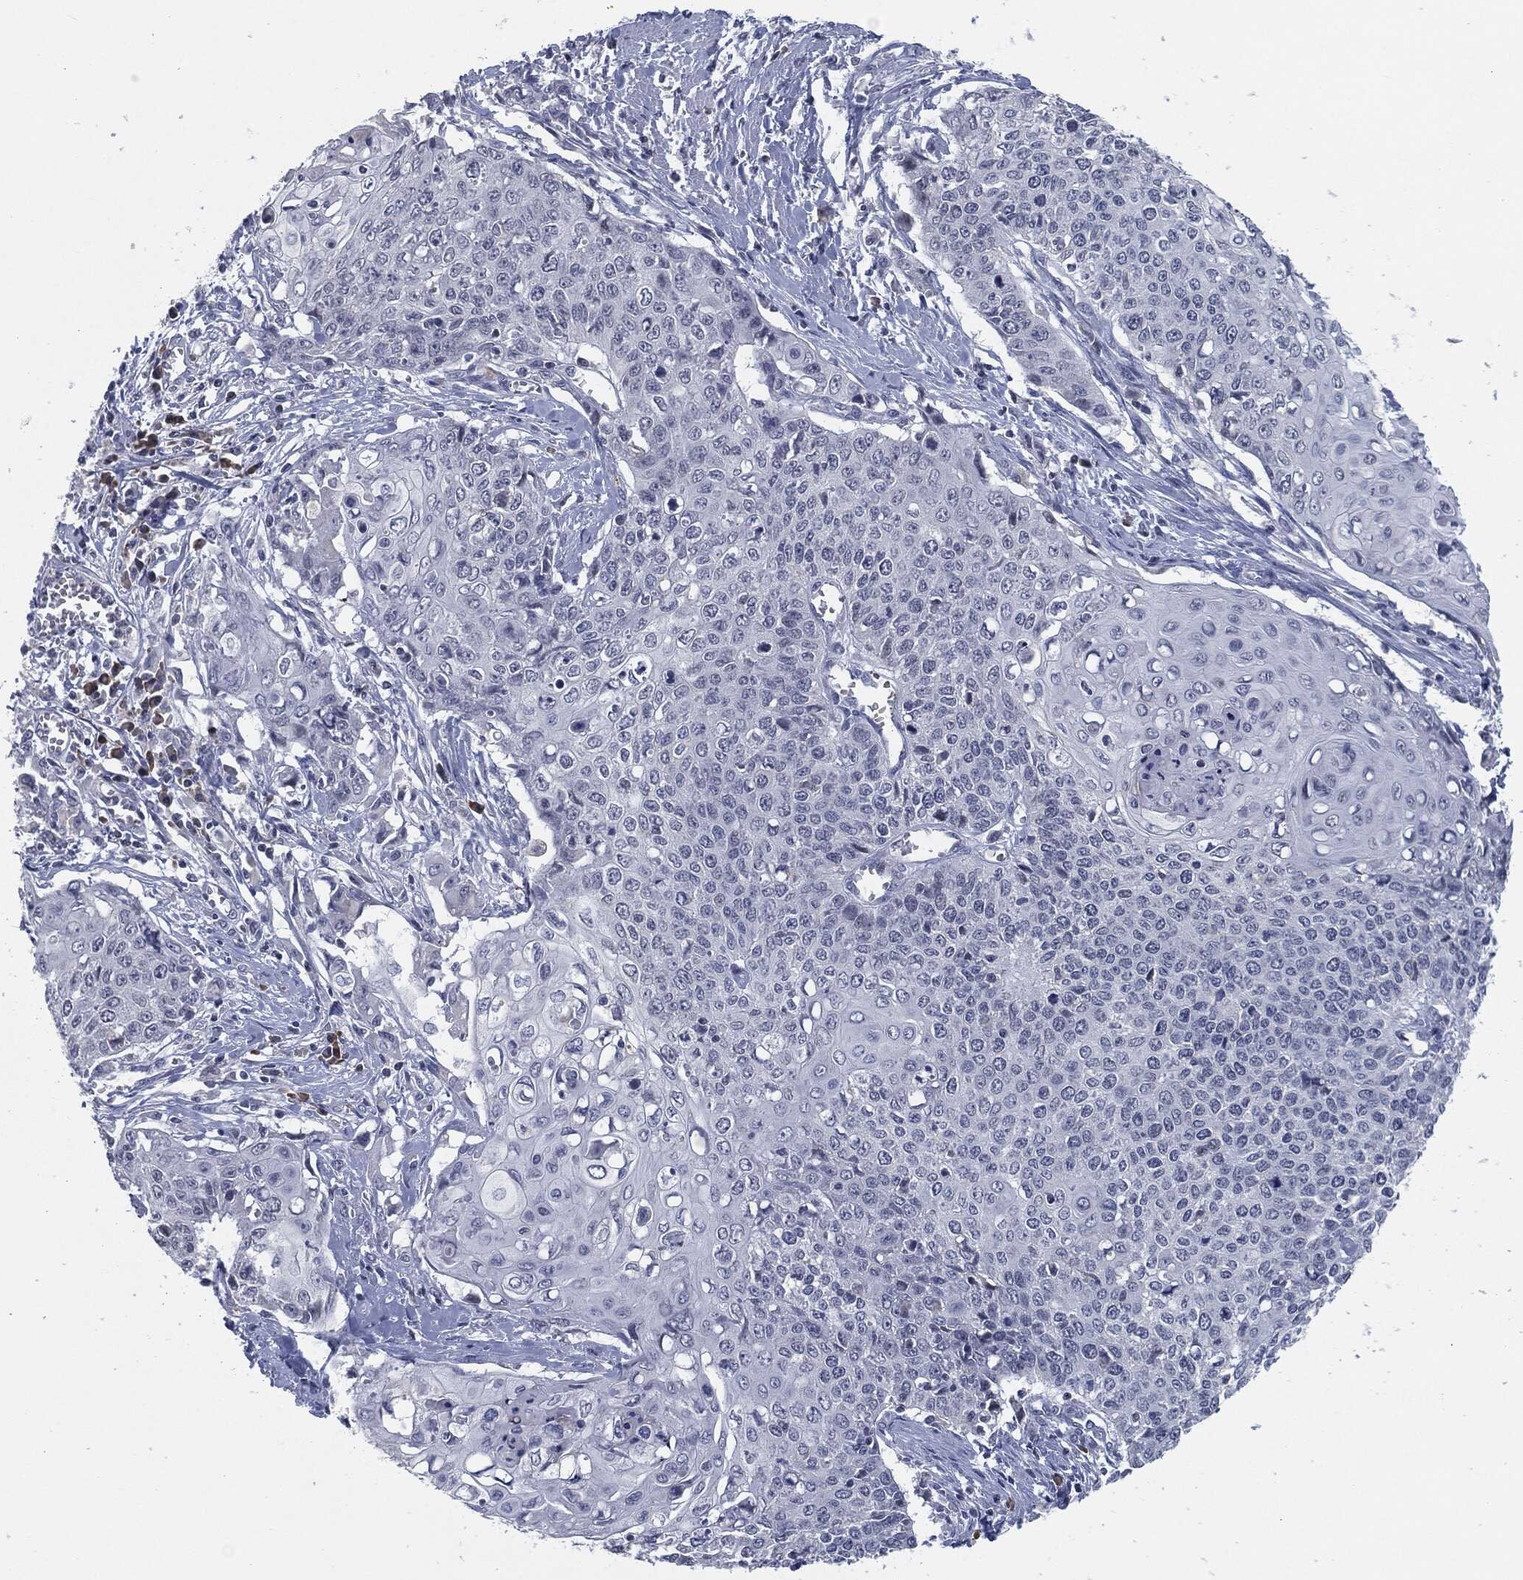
{"staining": {"intensity": "negative", "quantity": "none", "location": "none"}, "tissue": "cervical cancer", "cell_type": "Tumor cells", "image_type": "cancer", "snomed": [{"axis": "morphology", "description": "Squamous cell carcinoma, NOS"}, {"axis": "topography", "description": "Cervix"}], "caption": "High magnification brightfield microscopy of cervical cancer stained with DAB (brown) and counterstained with hematoxylin (blue): tumor cells show no significant expression.", "gene": "PROM1", "patient": {"sex": "female", "age": 39}}